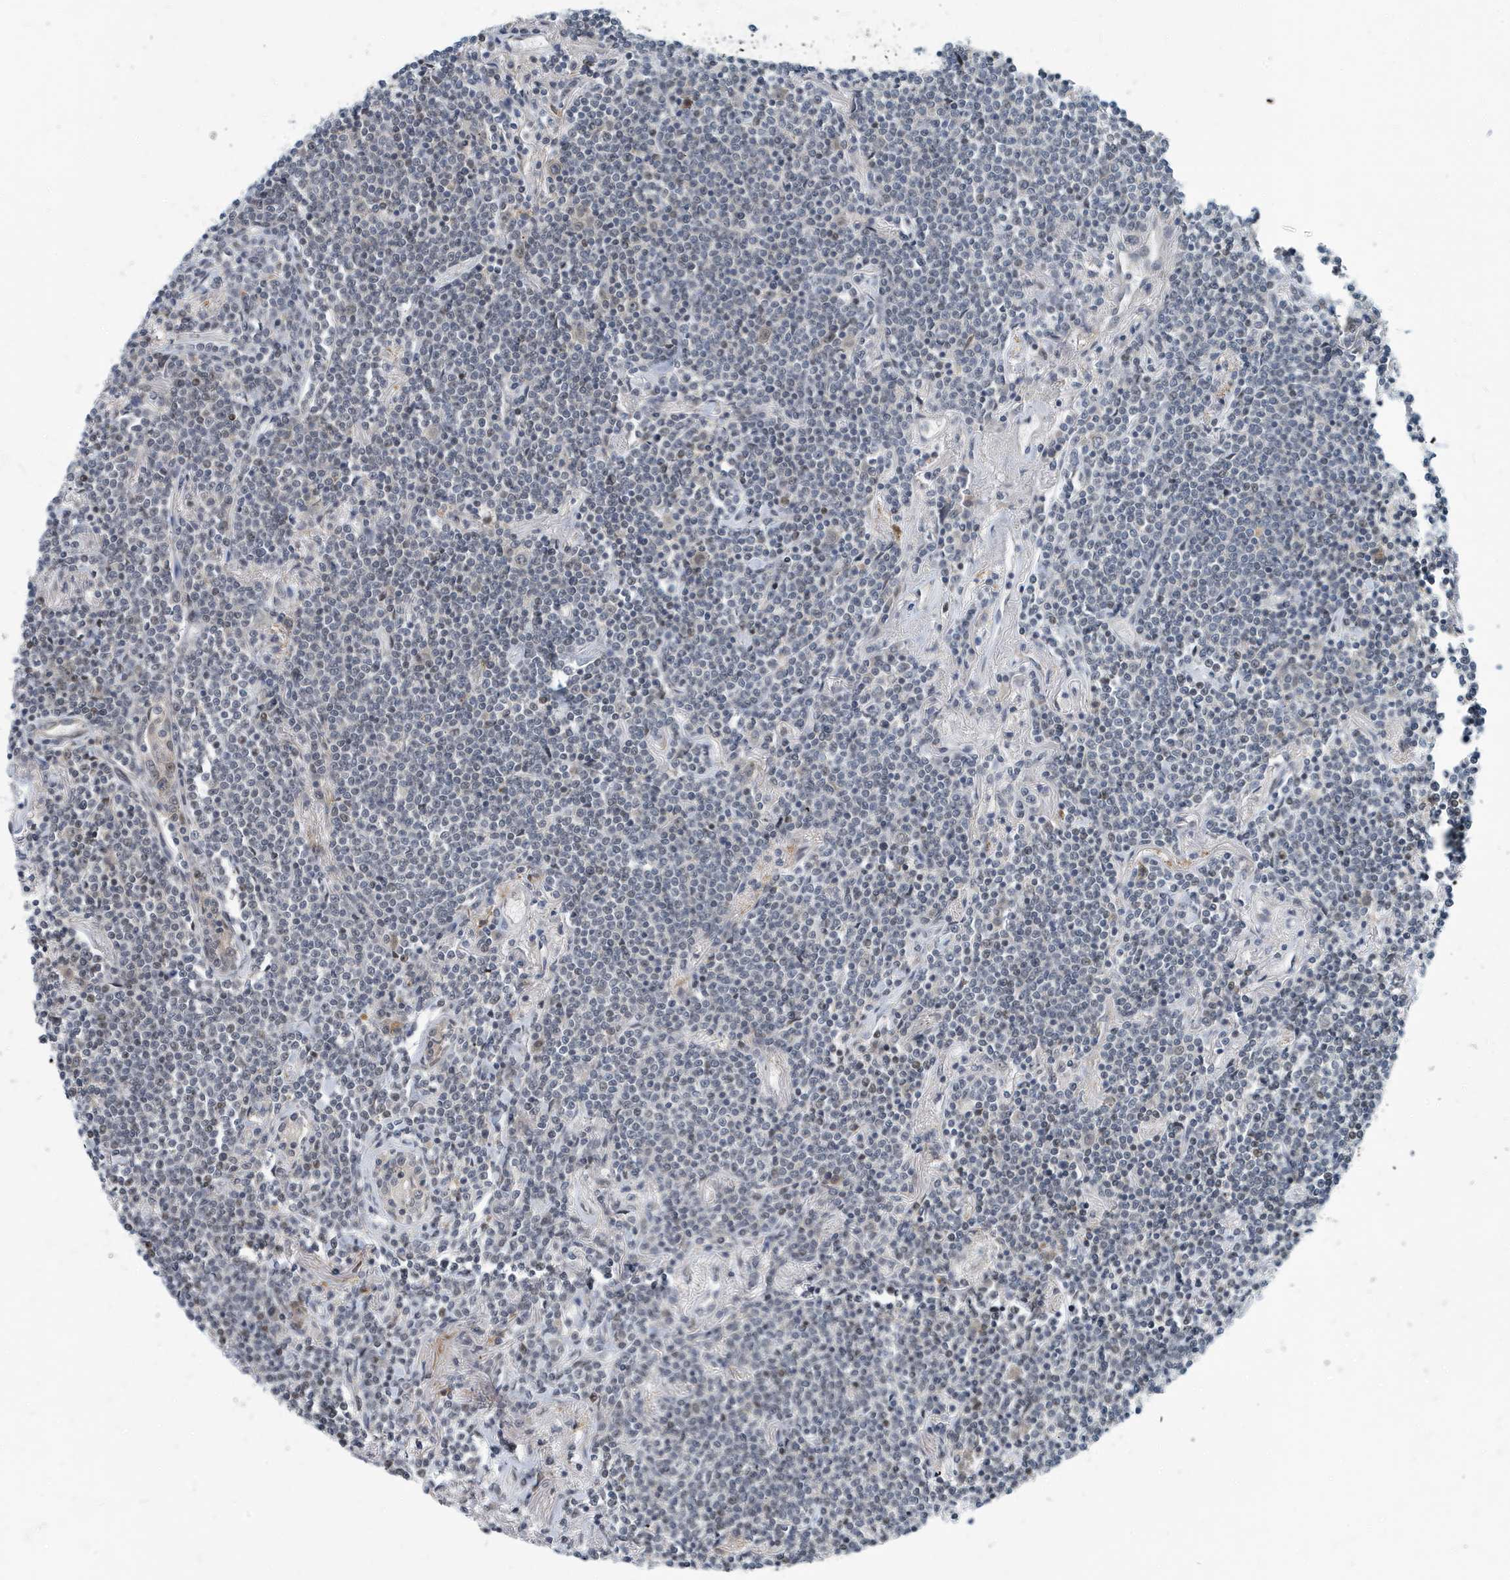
{"staining": {"intensity": "negative", "quantity": "none", "location": "none"}, "tissue": "lymphoma", "cell_type": "Tumor cells", "image_type": "cancer", "snomed": [{"axis": "morphology", "description": "Malignant lymphoma, non-Hodgkin's type, Low grade"}, {"axis": "topography", "description": "Lung"}], "caption": "Malignant lymphoma, non-Hodgkin's type (low-grade) was stained to show a protein in brown. There is no significant staining in tumor cells.", "gene": "KIF15", "patient": {"sex": "female", "age": 71}}